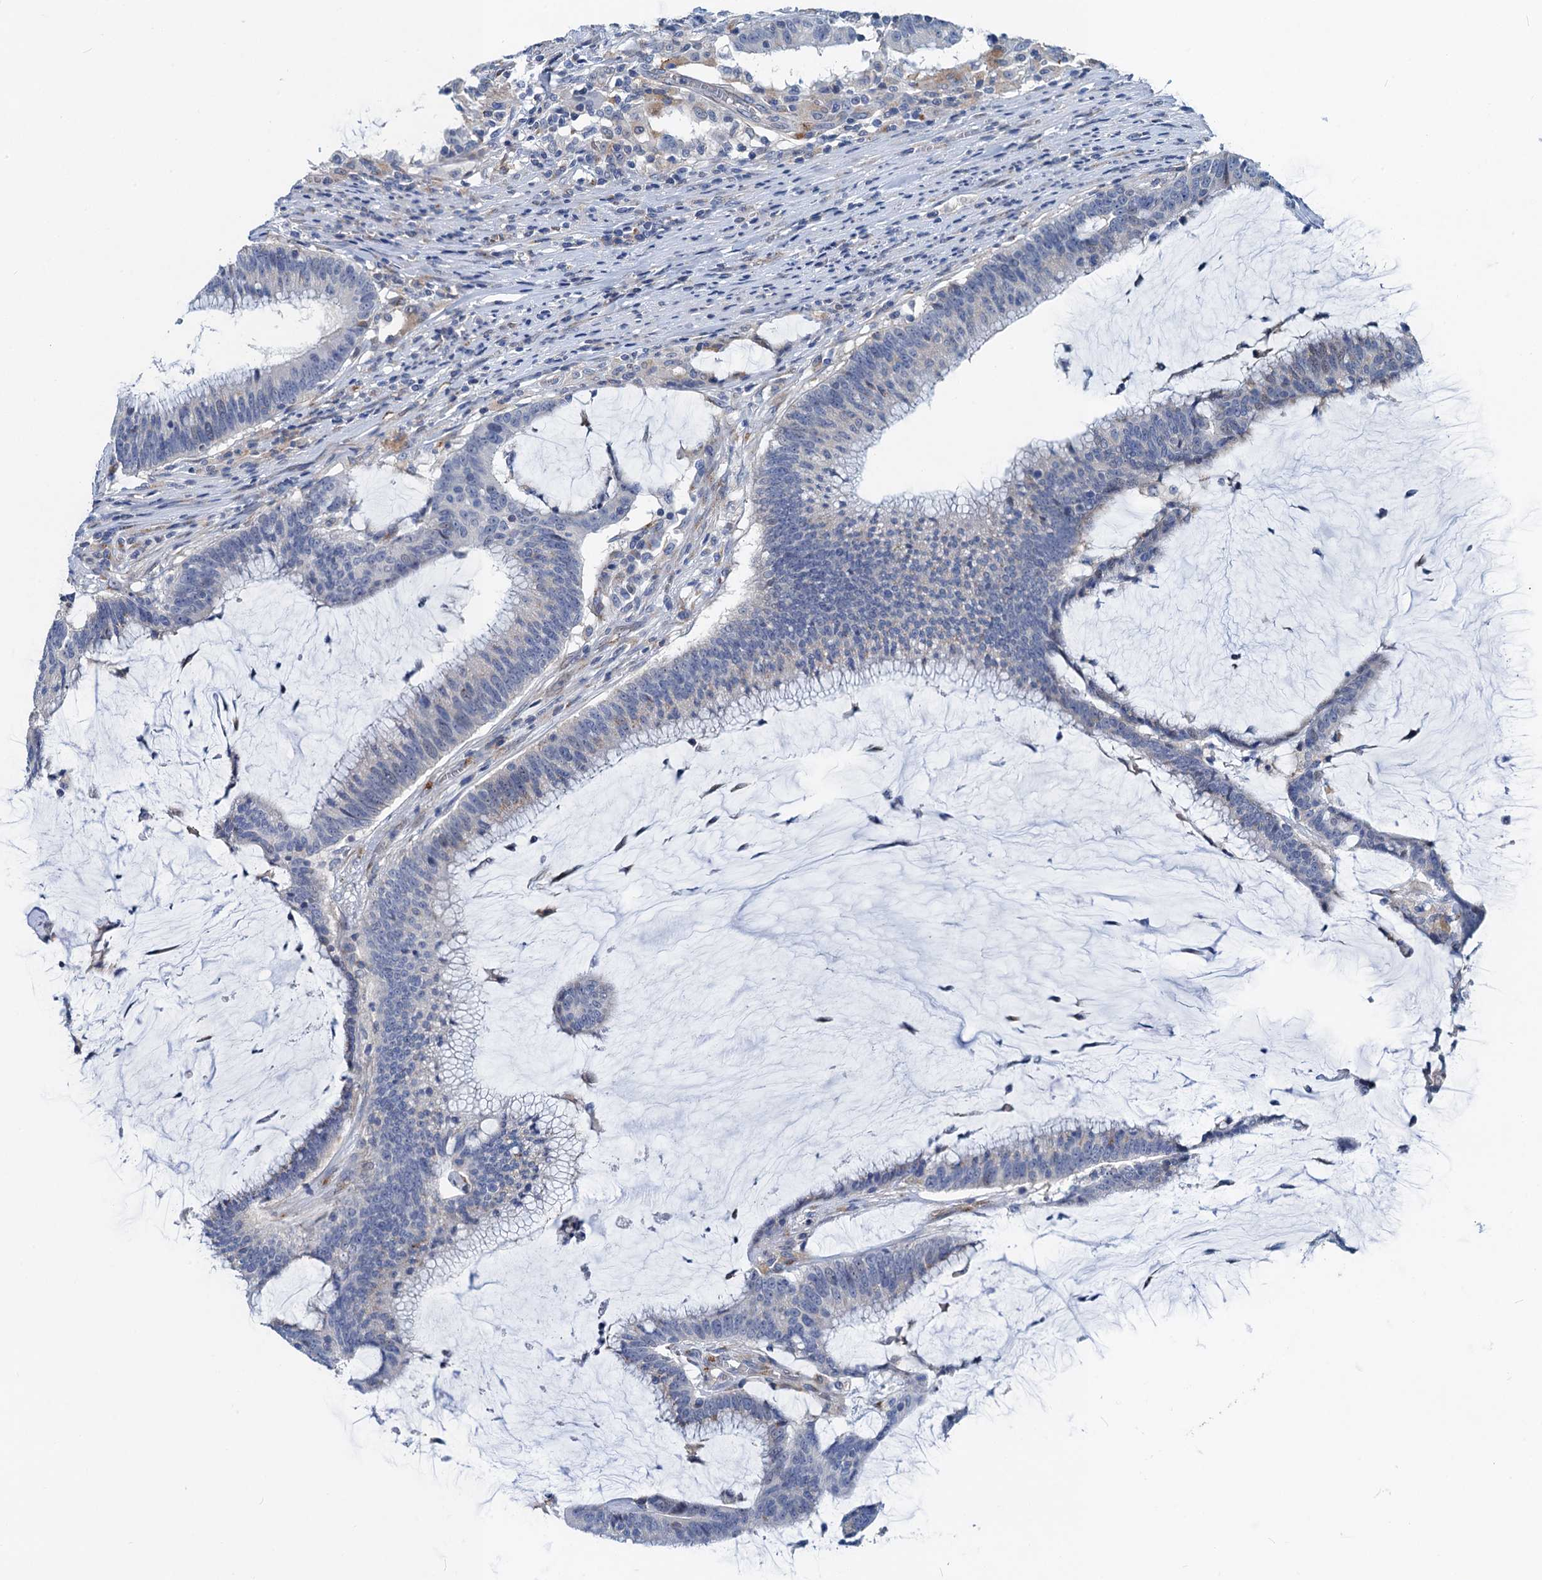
{"staining": {"intensity": "negative", "quantity": "none", "location": "none"}, "tissue": "colorectal cancer", "cell_type": "Tumor cells", "image_type": "cancer", "snomed": [{"axis": "morphology", "description": "Adenocarcinoma, NOS"}, {"axis": "topography", "description": "Rectum"}], "caption": "DAB immunohistochemical staining of human colorectal cancer displays no significant expression in tumor cells.", "gene": "NBEA", "patient": {"sex": "female", "age": 77}}